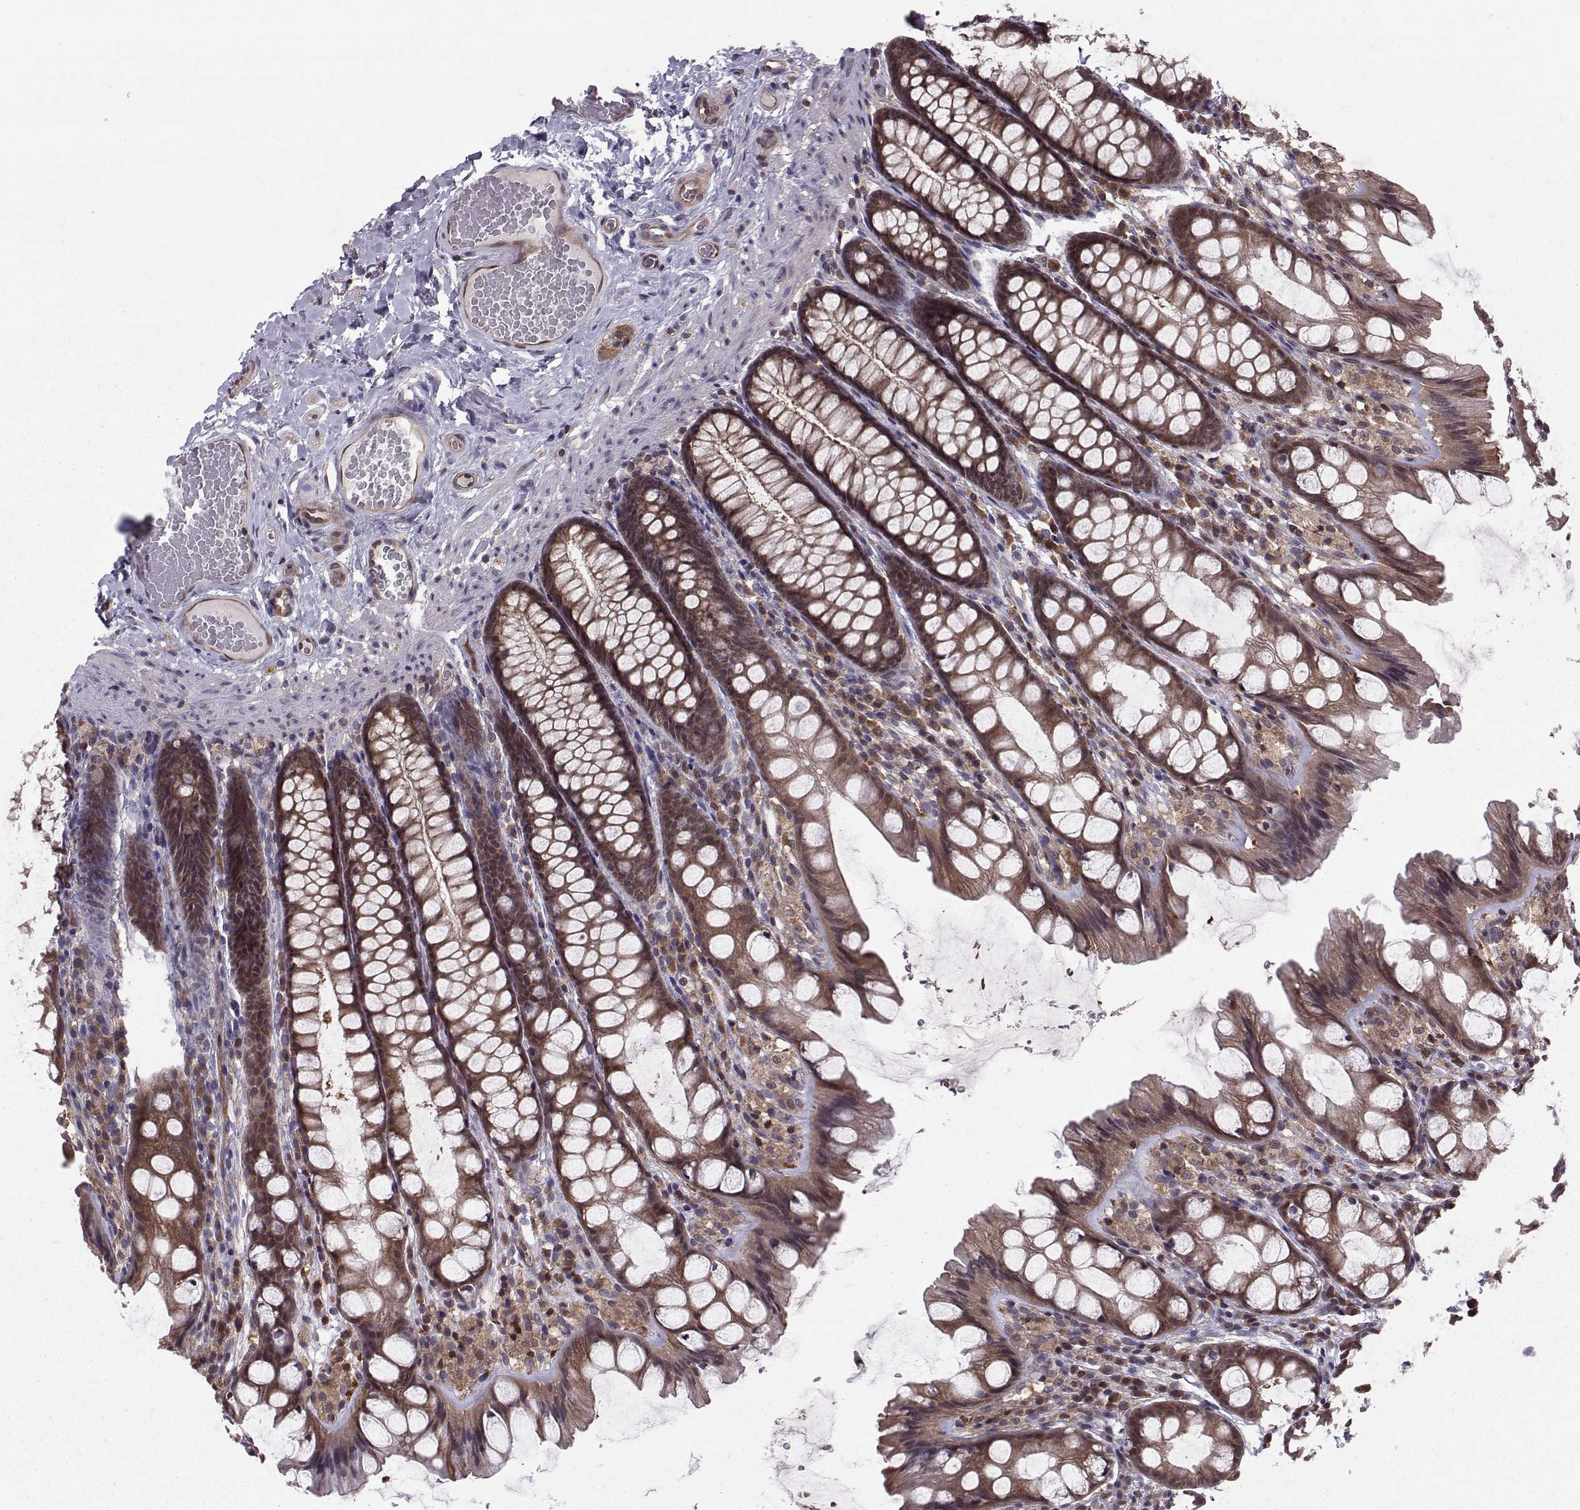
{"staining": {"intensity": "weak", "quantity": "25%-75%", "location": "cytoplasmic/membranous"}, "tissue": "colon", "cell_type": "Endothelial cells", "image_type": "normal", "snomed": [{"axis": "morphology", "description": "Normal tissue, NOS"}, {"axis": "topography", "description": "Colon"}], "caption": "A low amount of weak cytoplasmic/membranous positivity is present in about 25%-75% of endothelial cells in benign colon. (Brightfield microscopy of DAB IHC at high magnification).", "gene": "PPP2R2A", "patient": {"sex": "male", "age": 47}}